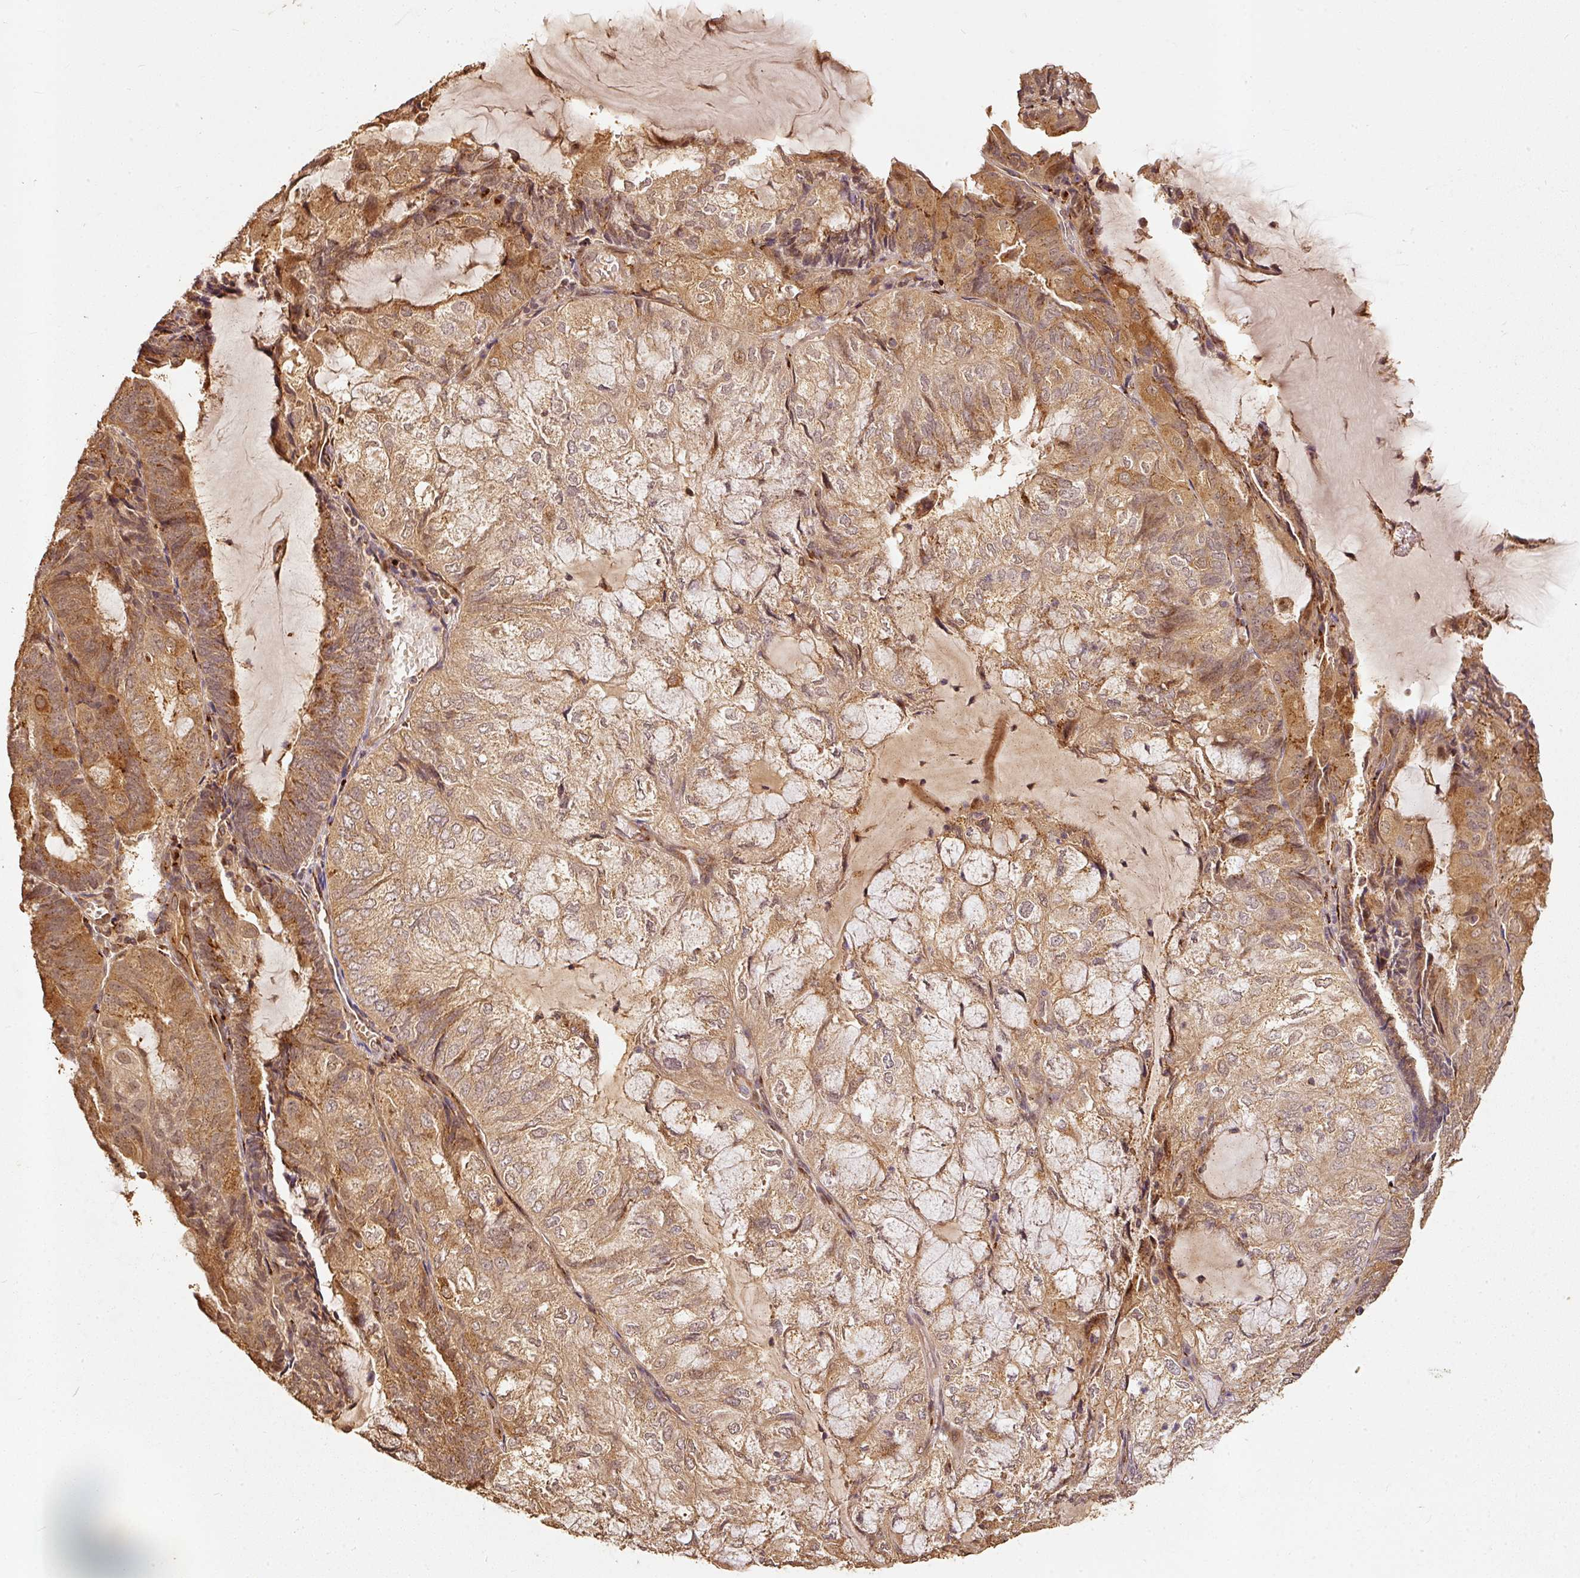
{"staining": {"intensity": "moderate", "quantity": ">75%", "location": "cytoplasmic/membranous"}, "tissue": "endometrial cancer", "cell_type": "Tumor cells", "image_type": "cancer", "snomed": [{"axis": "morphology", "description": "Adenocarcinoma, NOS"}, {"axis": "topography", "description": "Endometrium"}], "caption": "A medium amount of moderate cytoplasmic/membranous expression is seen in approximately >75% of tumor cells in adenocarcinoma (endometrial) tissue. (DAB IHC with brightfield microscopy, high magnification).", "gene": "FUT8", "patient": {"sex": "female", "age": 81}}